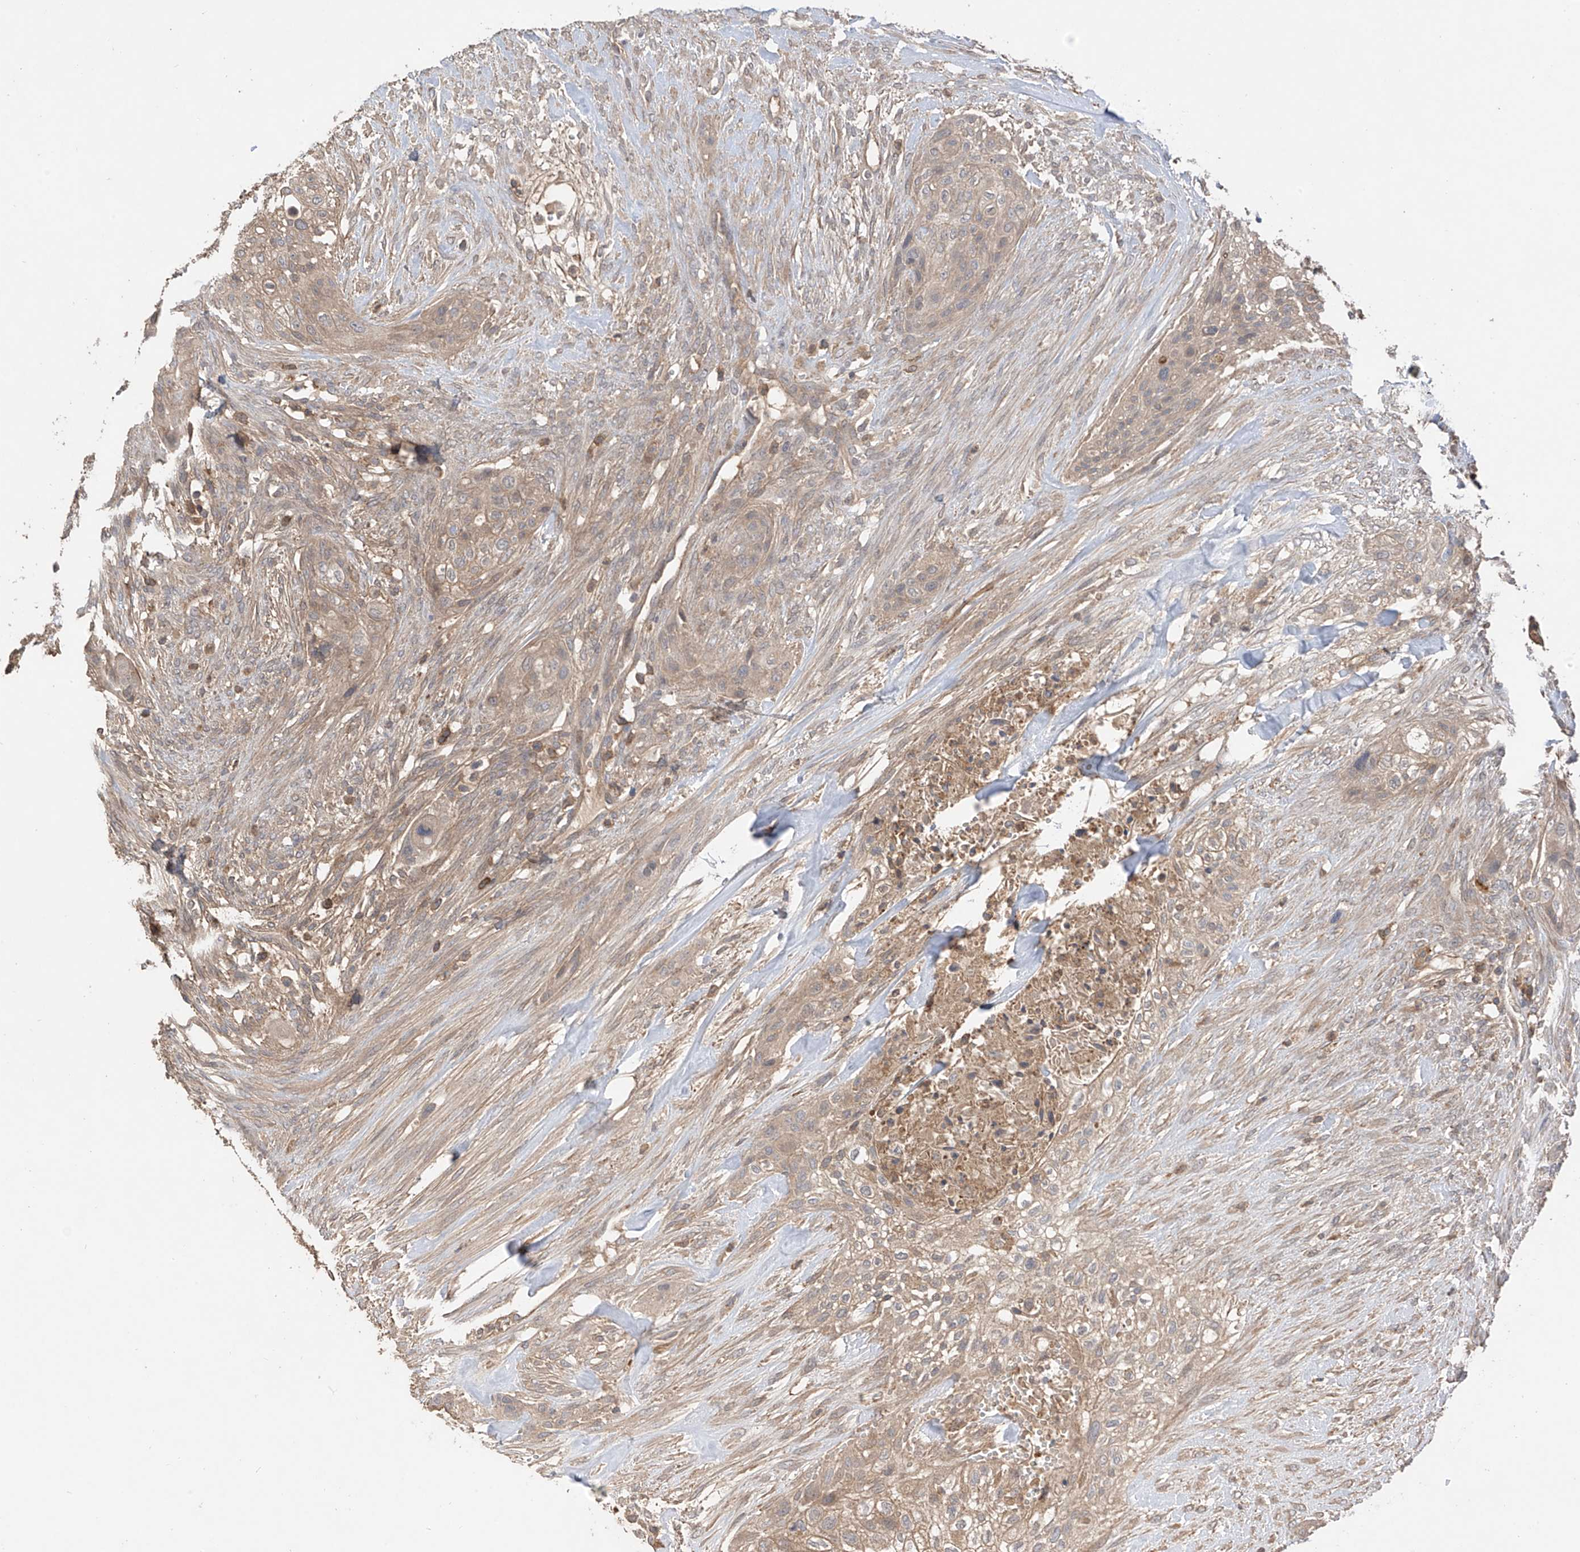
{"staining": {"intensity": "weak", "quantity": "25%-75%", "location": "cytoplasmic/membranous"}, "tissue": "urothelial cancer", "cell_type": "Tumor cells", "image_type": "cancer", "snomed": [{"axis": "morphology", "description": "Urothelial carcinoma, High grade"}, {"axis": "topography", "description": "Urinary bladder"}], "caption": "Urothelial cancer was stained to show a protein in brown. There is low levels of weak cytoplasmic/membranous positivity in approximately 25%-75% of tumor cells. Nuclei are stained in blue.", "gene": "CACNA2D4", "patient": {"sex": "male", "age": 35}}